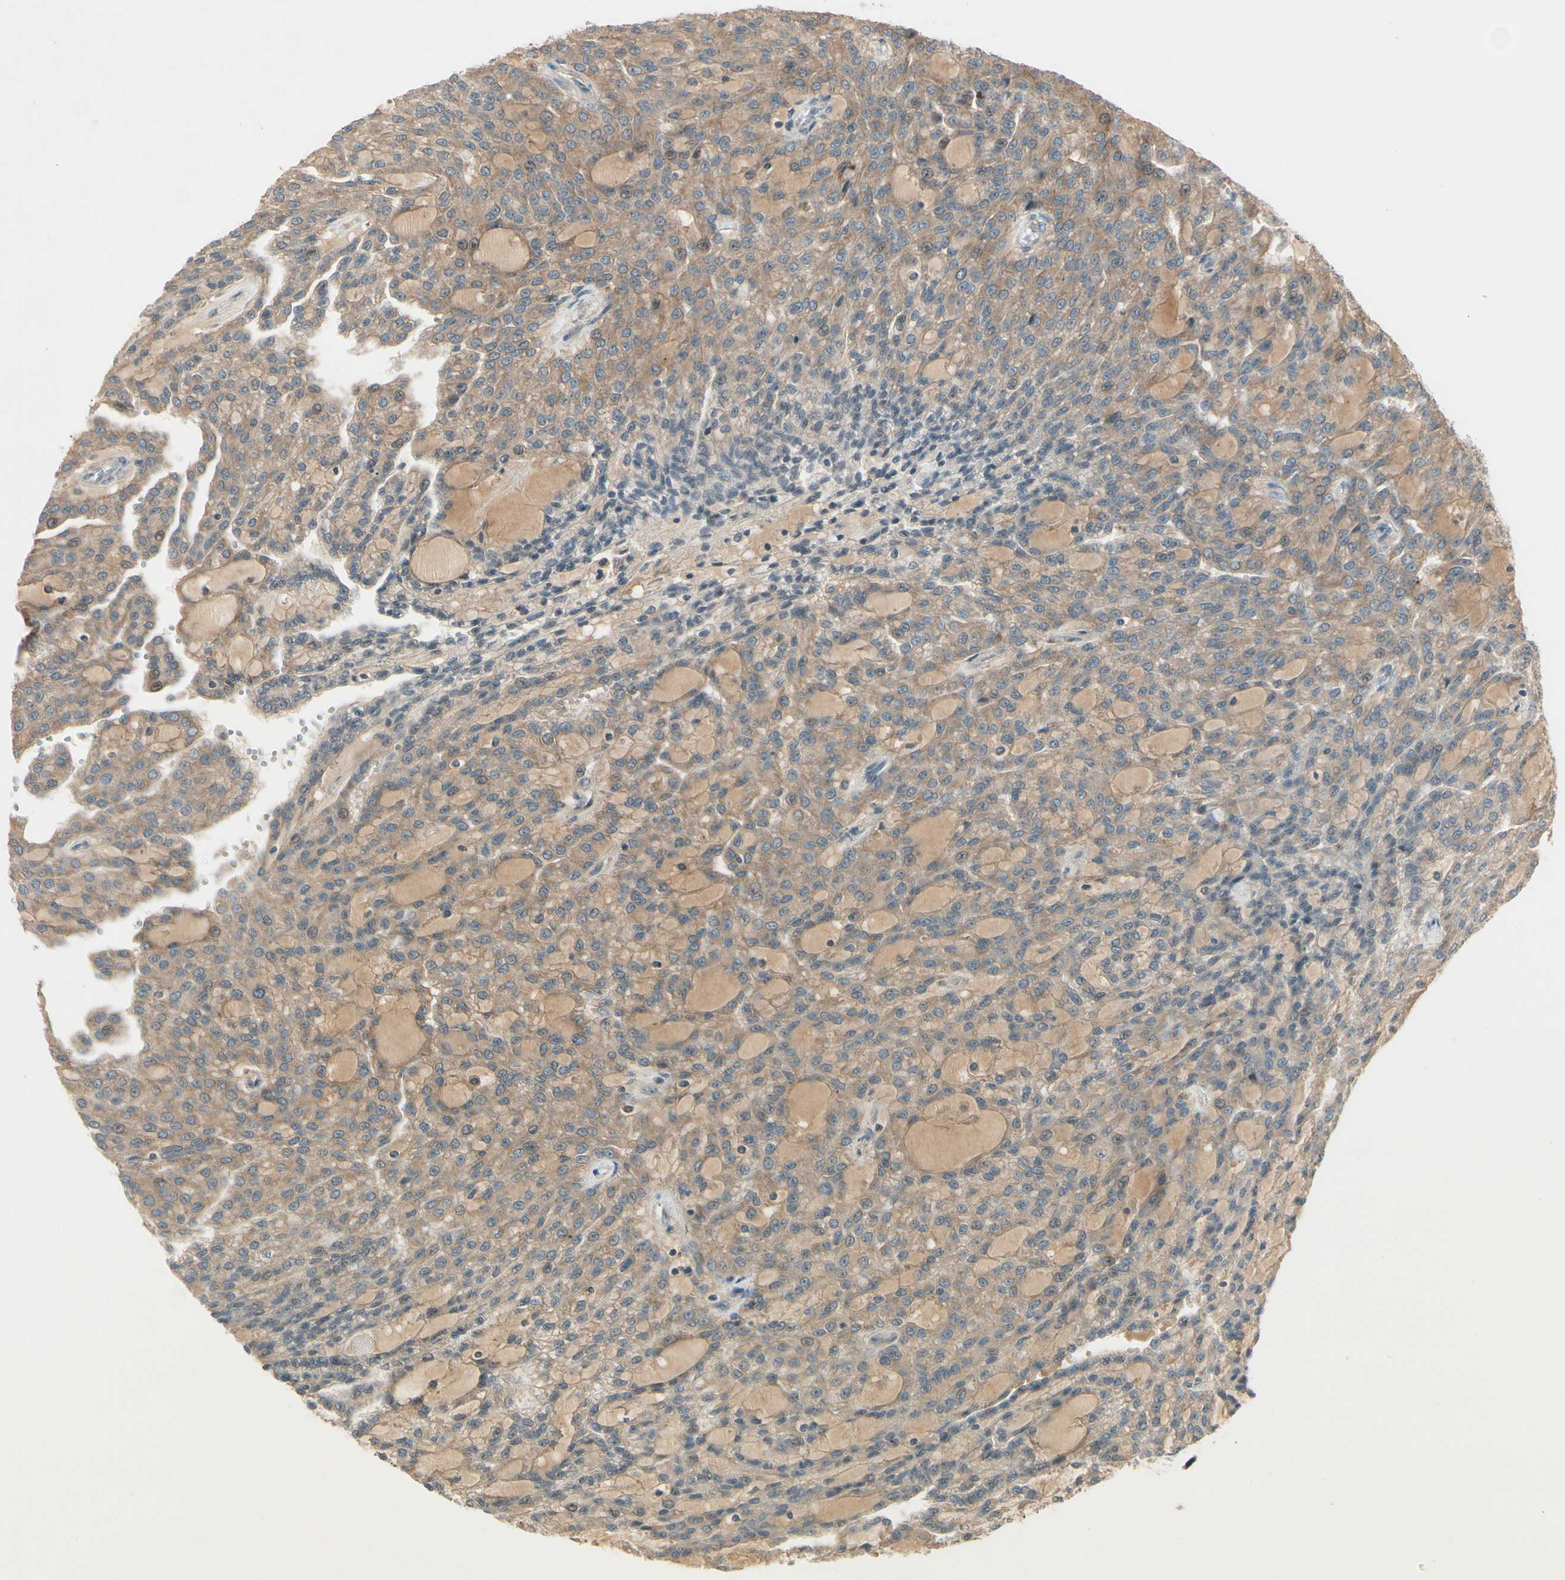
{"staining": {"intensity": "moderate", "quantity": ">75%", "location": "cytoplasmic/membranous"}, "tissue": "renal cancer", "cell_type": "Tumor cells", "image_type": "cancer", "snomed": [{"axis": "morphology", "description": "Adenocarcinoma, NOS"}, {"axis": "topography", "description": "Kidney"}], "caption": "Immunohistochemical staining of human renal cancer (adenocarcinoma) demonstrates moderate cytoplasmic/membranous protein positivity in about >75% of tumor cells. (DAB (3,3'-diaminobenzidine) IHC, brown staining for protein, blue staining for nuclei).", "gene": "FHDC1", "patient": {"sex": "male", "age": 63}}